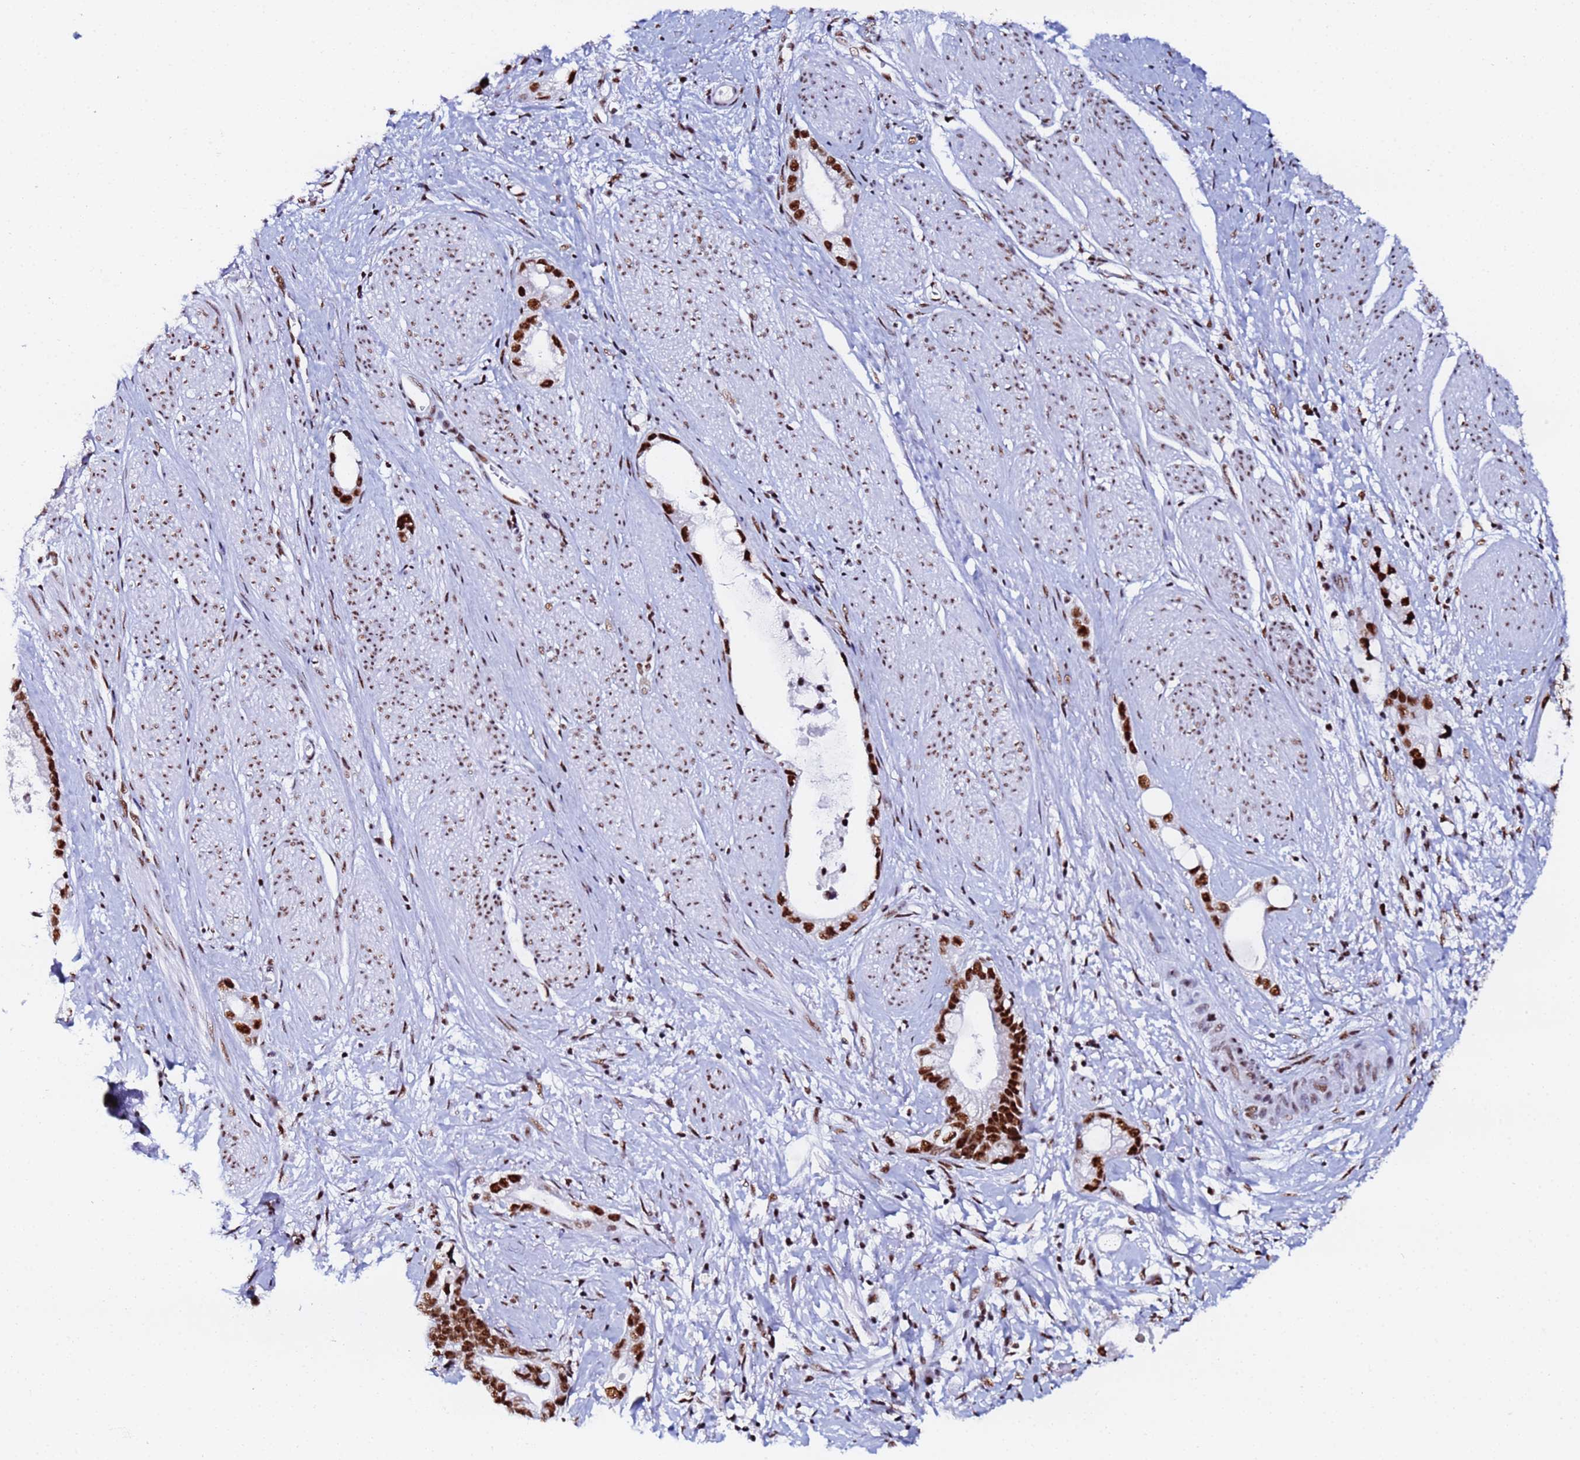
{"staining": {"intensity": "strong", "quantity": ">75%", "location": "nuclear"}, "tissue": "stomach cancer", "cell_type": "Tumor cells", "image_type": "cancer", "snomed": [{"axis": "morphology", "description": "Adenocarcinoma, NOS"}, {"axis": "topography", "description": "Stomach"}], "caption": "A photomicrograph of stomach cancer stained for a protein exhibits strong nuclear brown staining in tumor cells. (IHC, brightfield microscopy, high magnification).", "gene": "SNRPA1", "patient": {"sex": "male", "age": 55}}